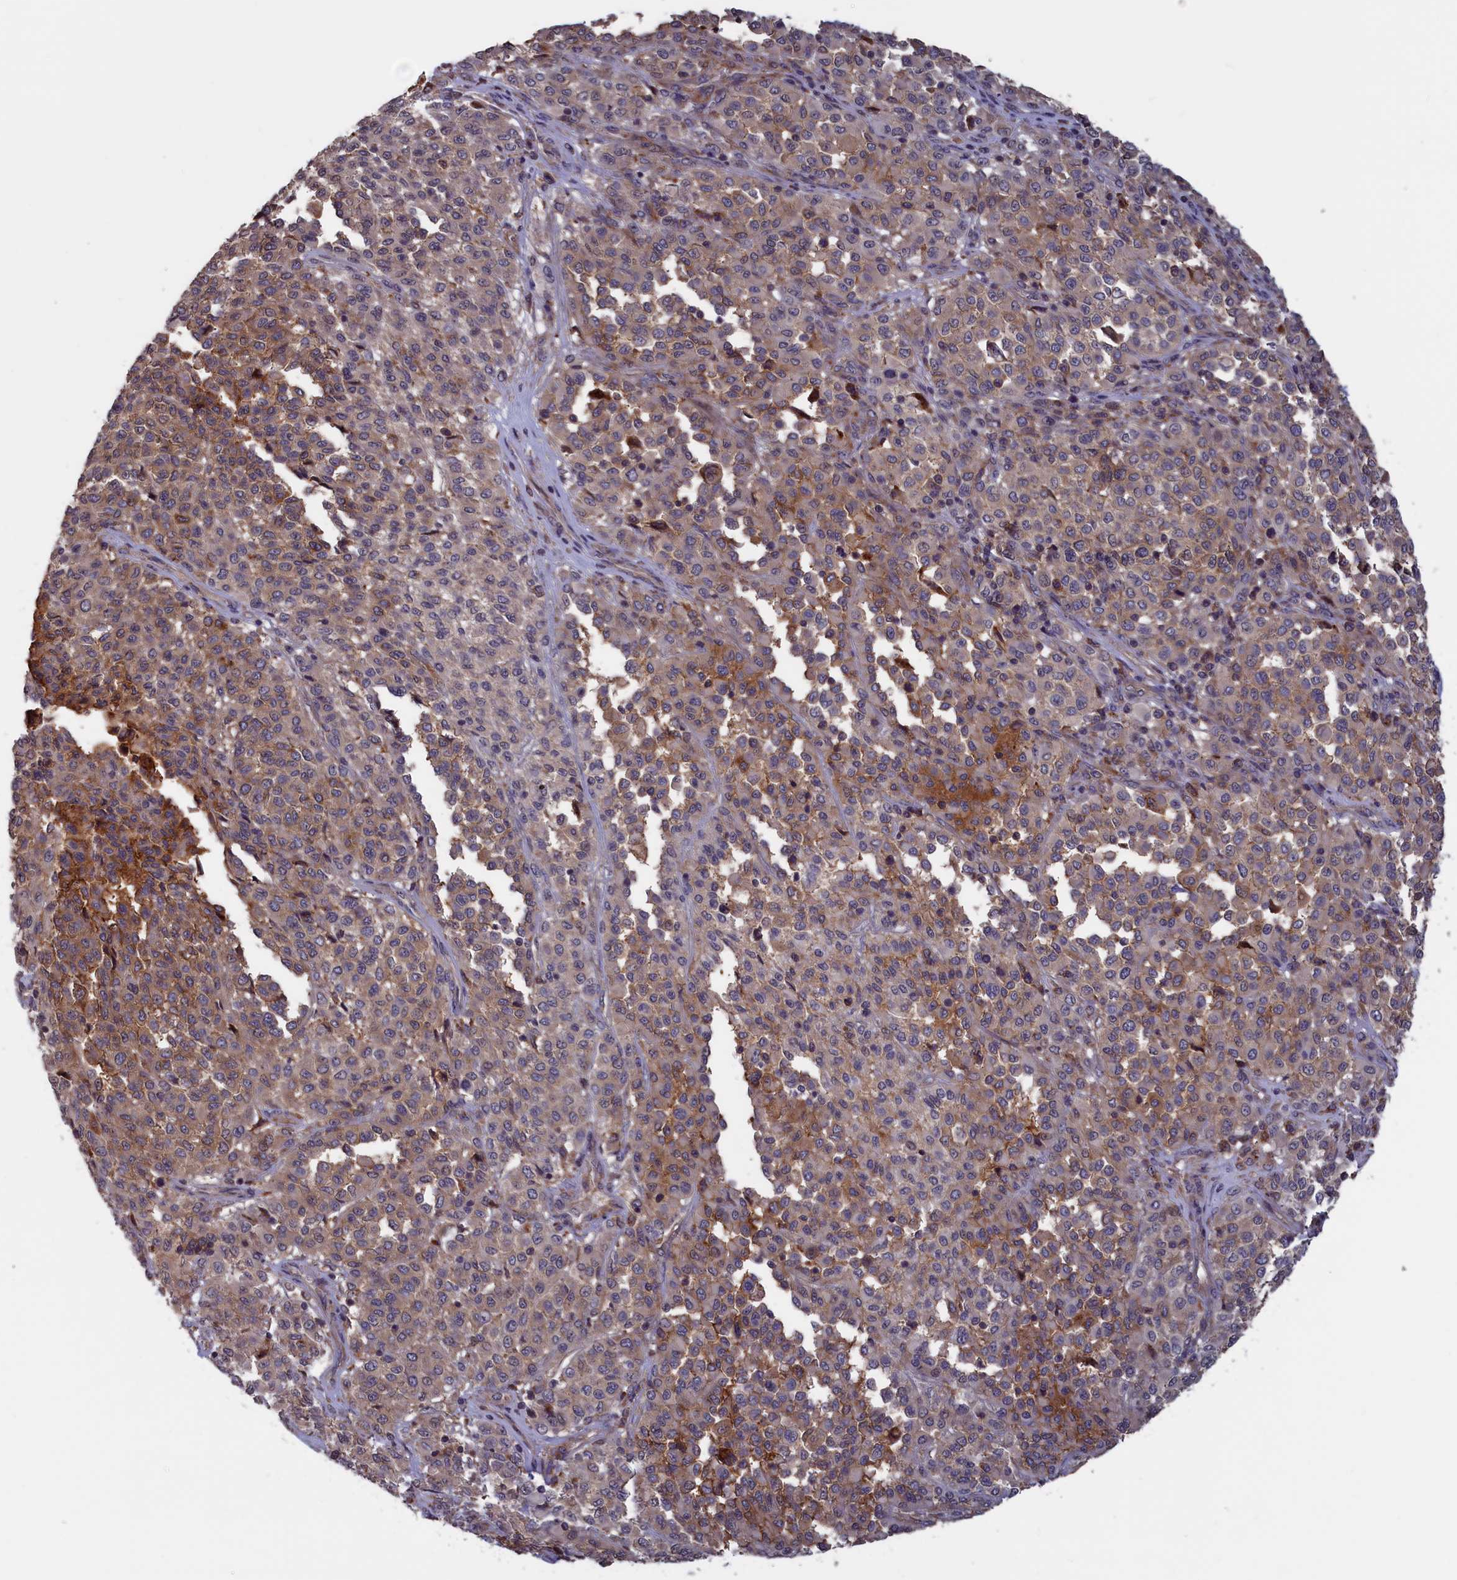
{"staining": {"intensity": "weak", "quantity": "25%-75%", "location": "cytoplasmic/membranous"}, "tissue": "melanoma", "cell_type": "Tumor cells", "image_type": "cancer", "snomed": [{"axis": "morphology", "description": "Malignant melanoma, Metastatic site"}, {"axis": "topography", "description": "Pancreas"}], "caption": "Weak cytoplasmic/membranous expression is present in about 25%-75% of tumor cells in malignant melanoma (metastatic site).", "gene": "CACTIN", "patient": {"sex": "female", "age": 30}}